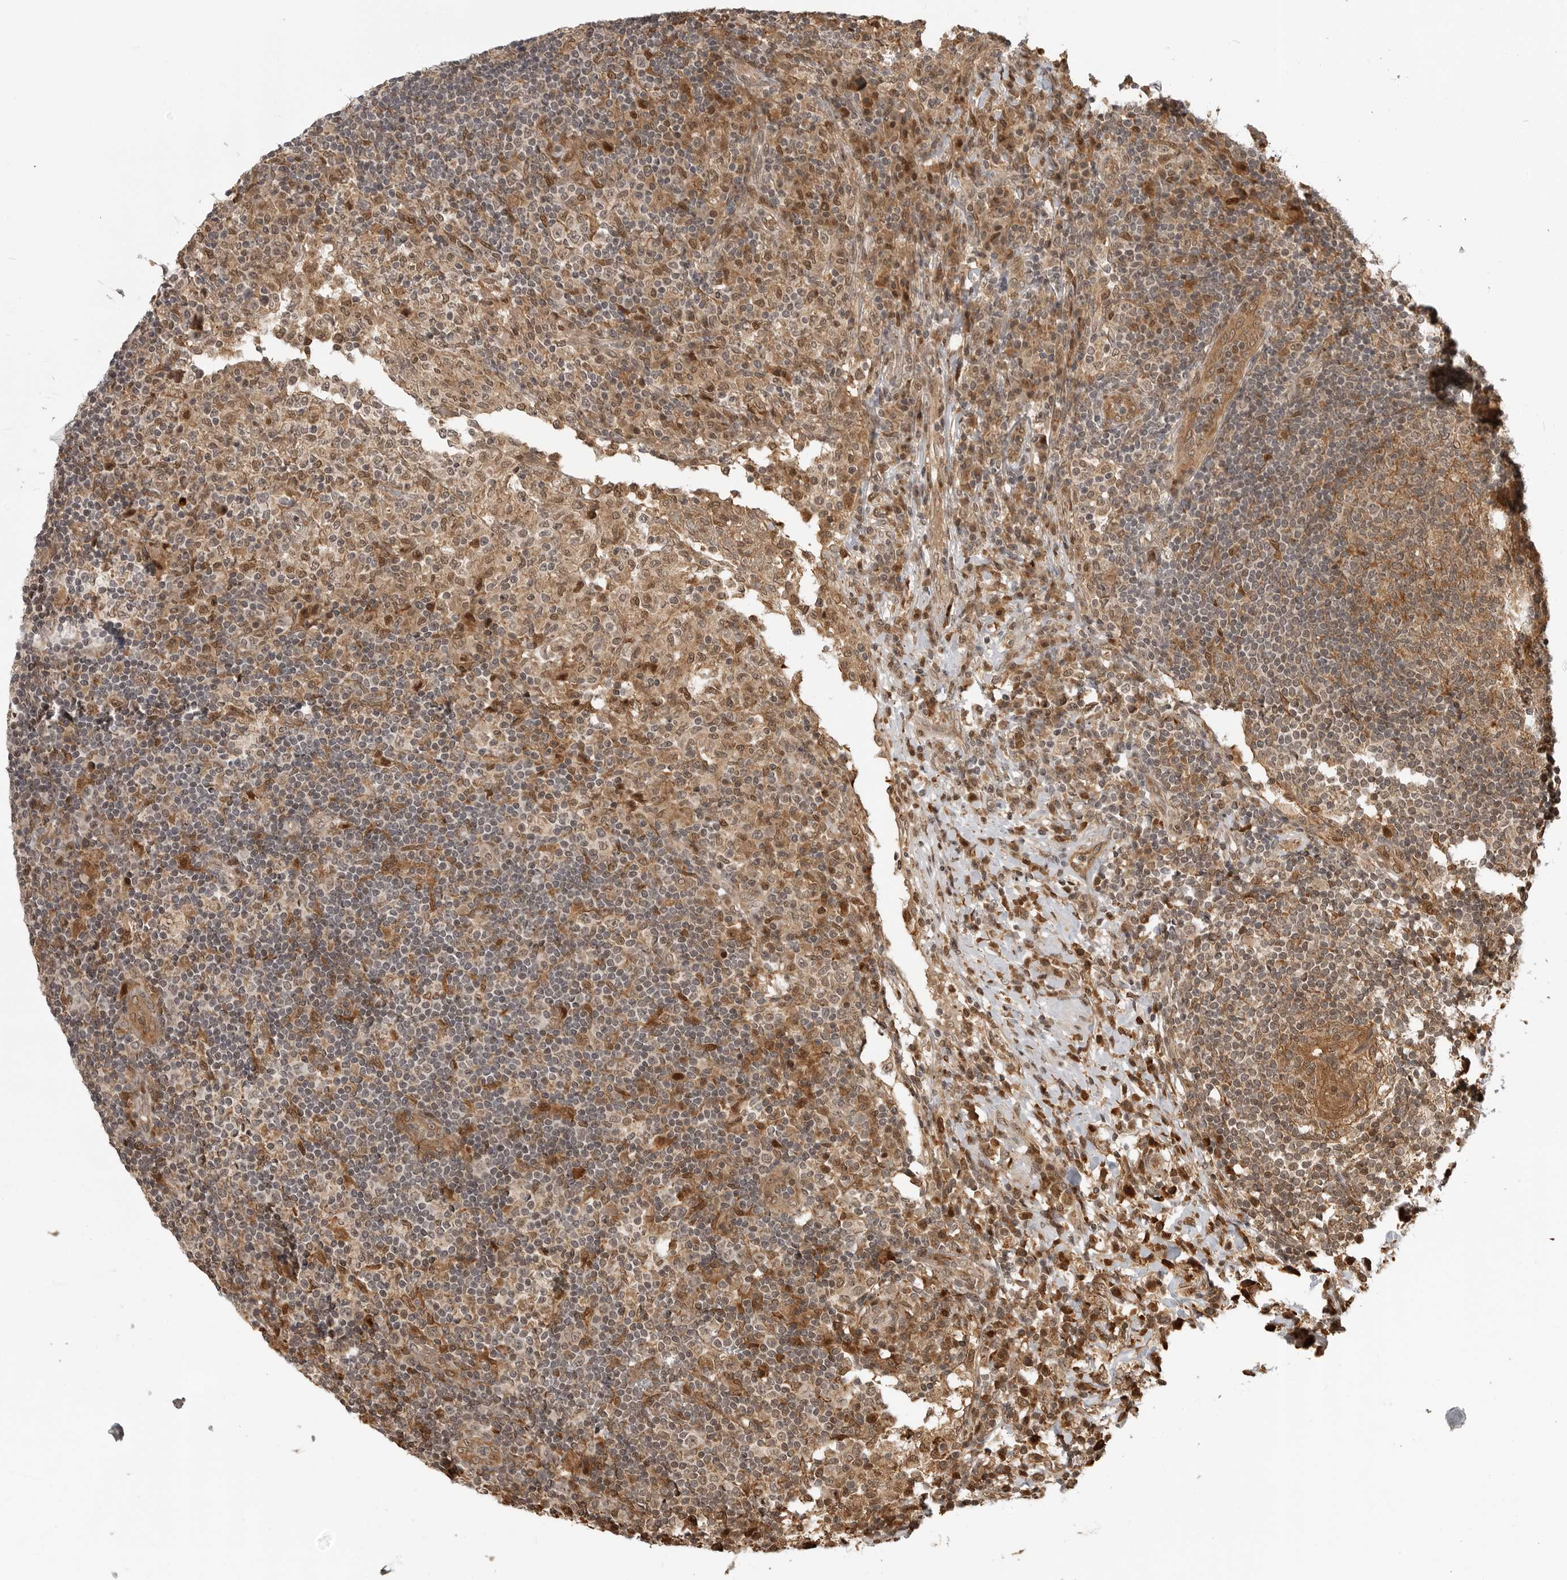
{"staining": {"intensity": "moderate", "quantity": ">75%", "location": "cytoplasmic/membranous"}, "tissue": "lymph node", "cell_type": "Germinal center cells", "image_type": "normal", "snomed": [{"axis": "morphology", "description": "Normal tissue, NOS"}, {"axis": "topography", "description": "Lymph node"}], "caption": "IHC photomicrograph of benign human lymph node stained for a protein (brown), which exhibits medium levels of moderate cytoplasmic/membranous staining in about >75% of germinal center cells.", "gene": "BMP2K", "patient": {"sex": "female", "age": 53}}